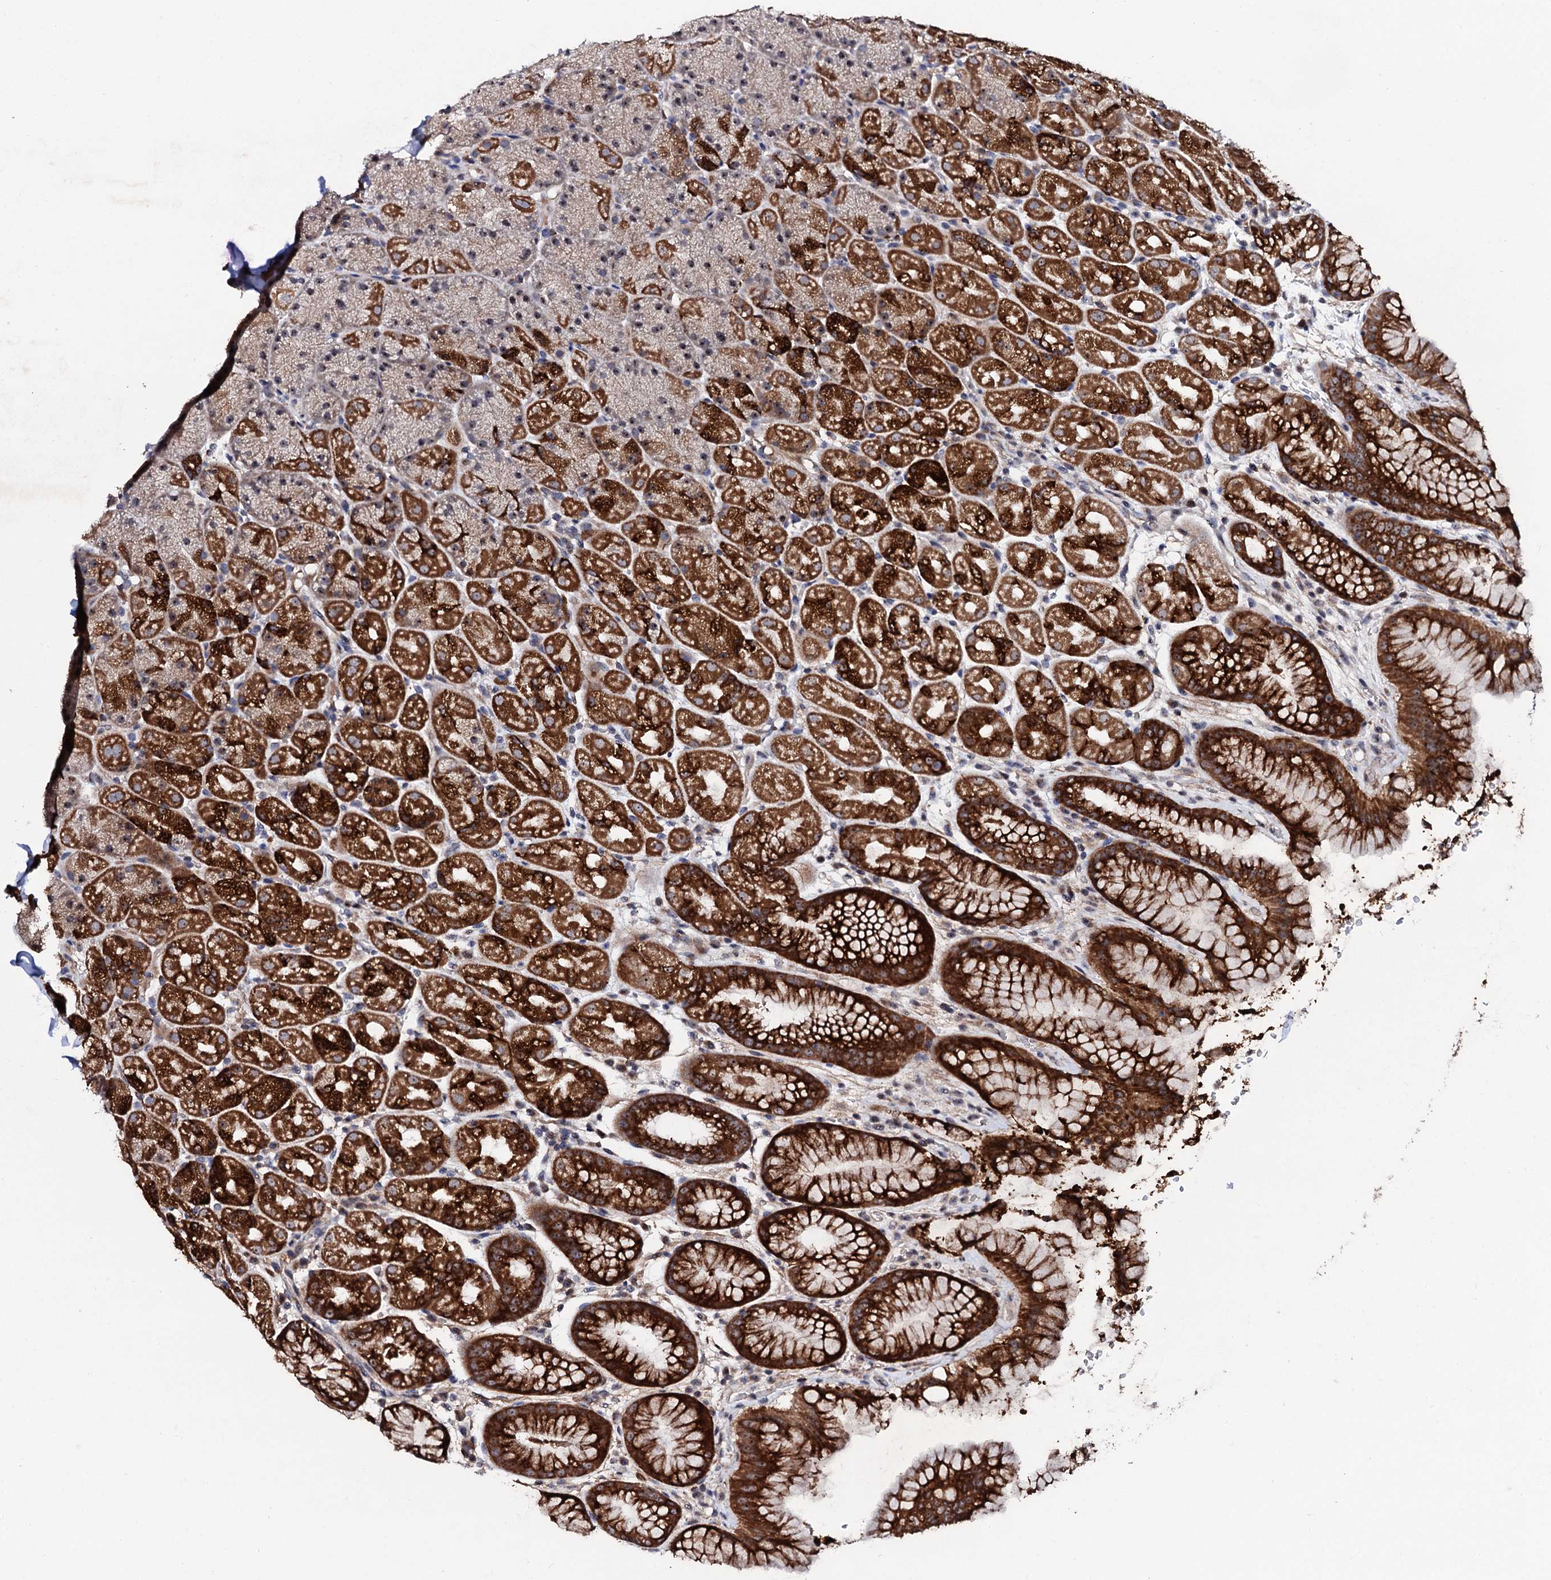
{"staining": {"intensity": "strong", "quantity": ">75%", "location": "cytoplasmic/membranous"}, "tissue": "stomach", "cell_type": "Glandular cells", "image_type": "normal", "snomed": [{"axis": "morphology", "description": "Normal tissue, NOS"}, {"axis": "topography", "description": "Stomach, upper"}, {"axis": "topography", "description": "Stomach, lower"}], "caption": "Glandular cells reveal high levels of strong cytoplasmic/membranous staining in about >75% of cells in benign human stomach.", "gene": "GTPBP4", "patient": {"sex": "male", "age": 67}}